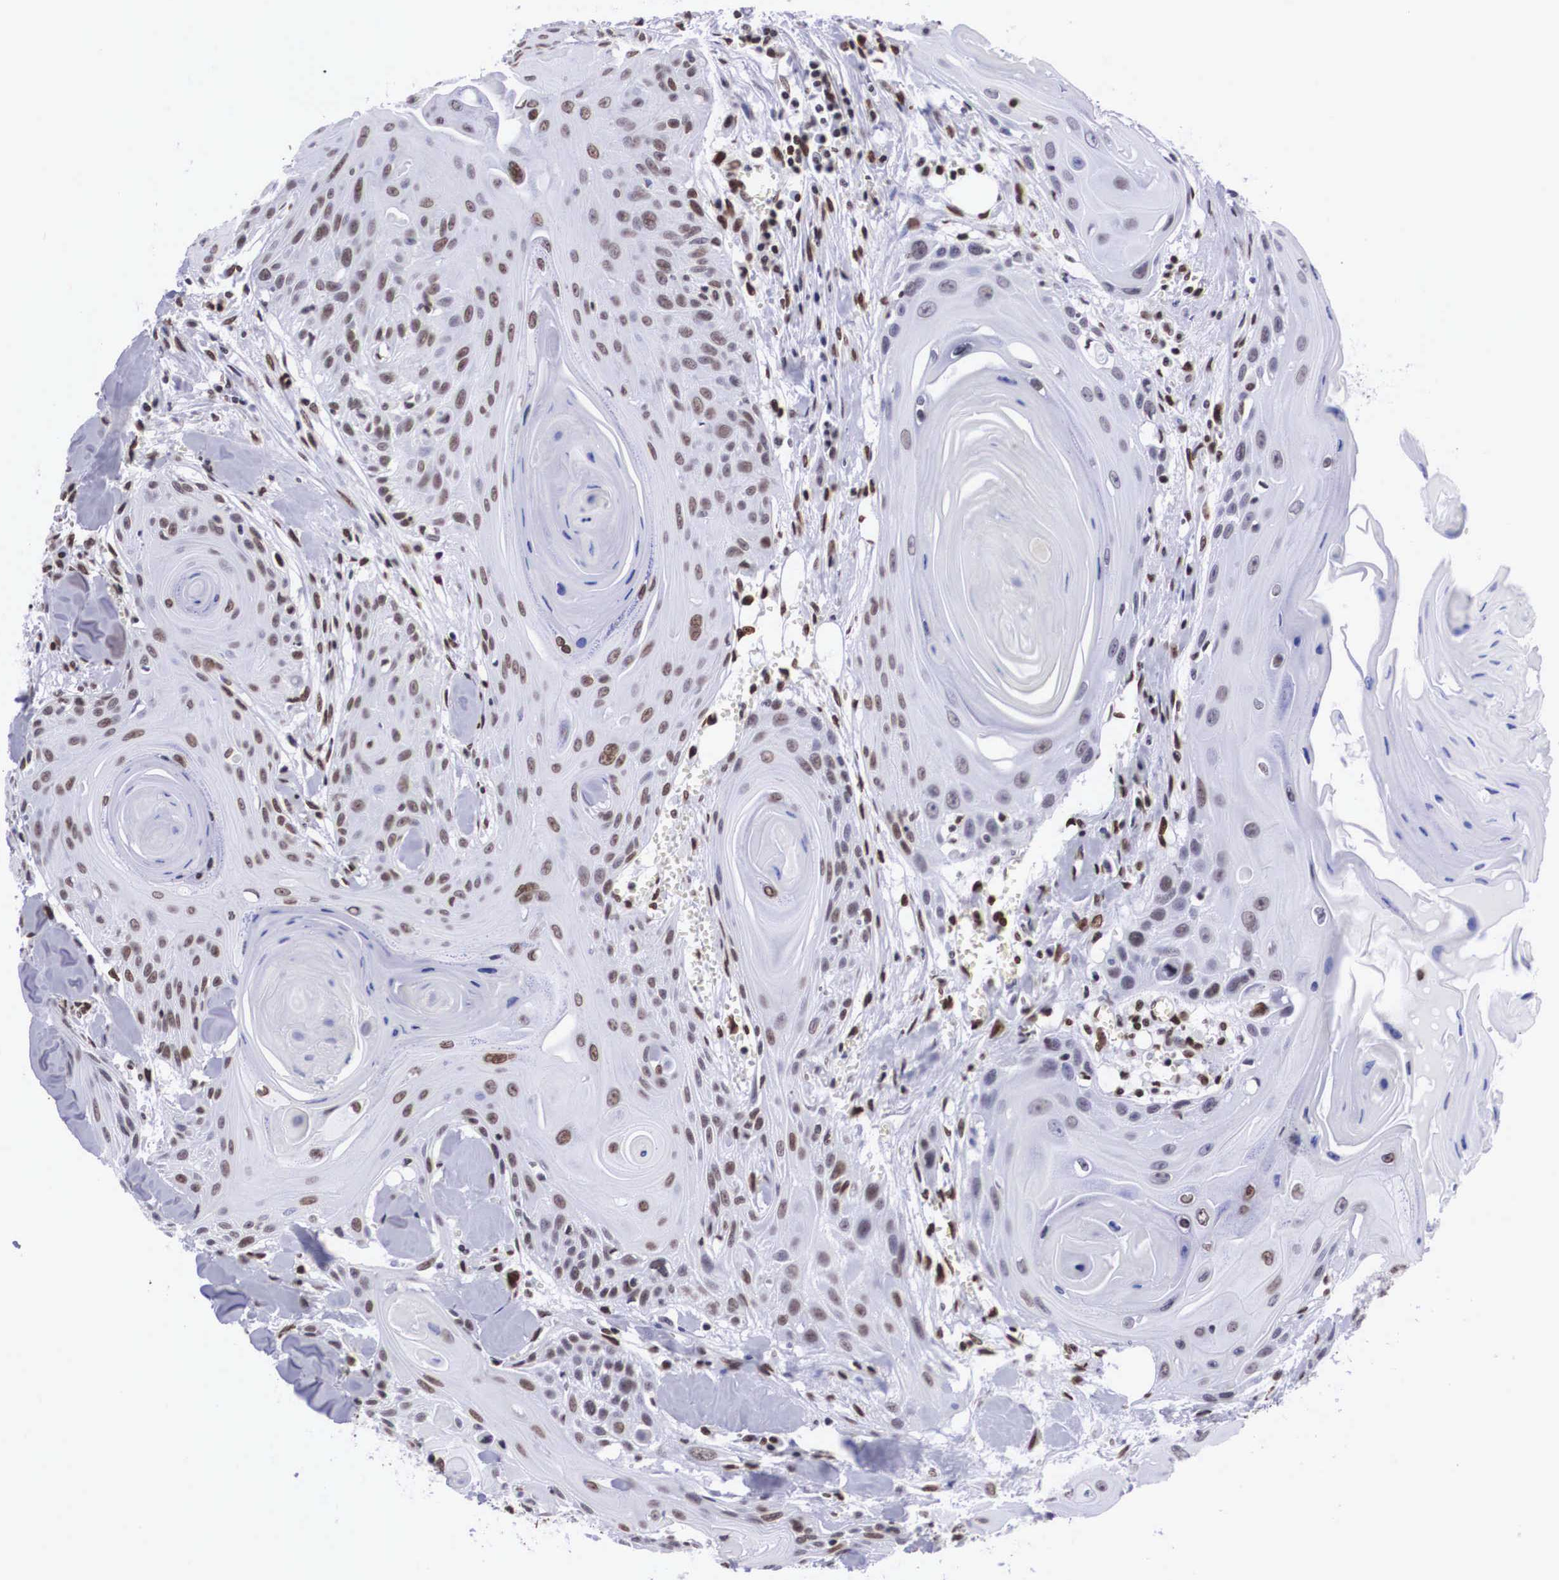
{"staining": {"intensity": "moderate", "quantity": "25%-75%", "location": "nuclear"}, "tissue": "head and neck cancer", "cell_type": "Tumor cells", "image_type": "cancer", "snomed": [{"axis": "morphology", "description": "Squamous cell carcinoma, NOS"}, {"axis": "morphology", "description": "Squamous cell carcinoma, metastatic, NOS"}, {"axis": "topography", "description": "Lymph node"}, {"axis": "topography", "description": "Salivary gland"}, {"axis": "topography", "description": "Head-Neck"}], "caption": "Moderate nuclear expression is appreciated in about 25%-75% of tumor cells in metastatic squamous cell carcinoma (head and neck).", "gene": "MECP2", "patient": {"sex": "female", "age": 74}}